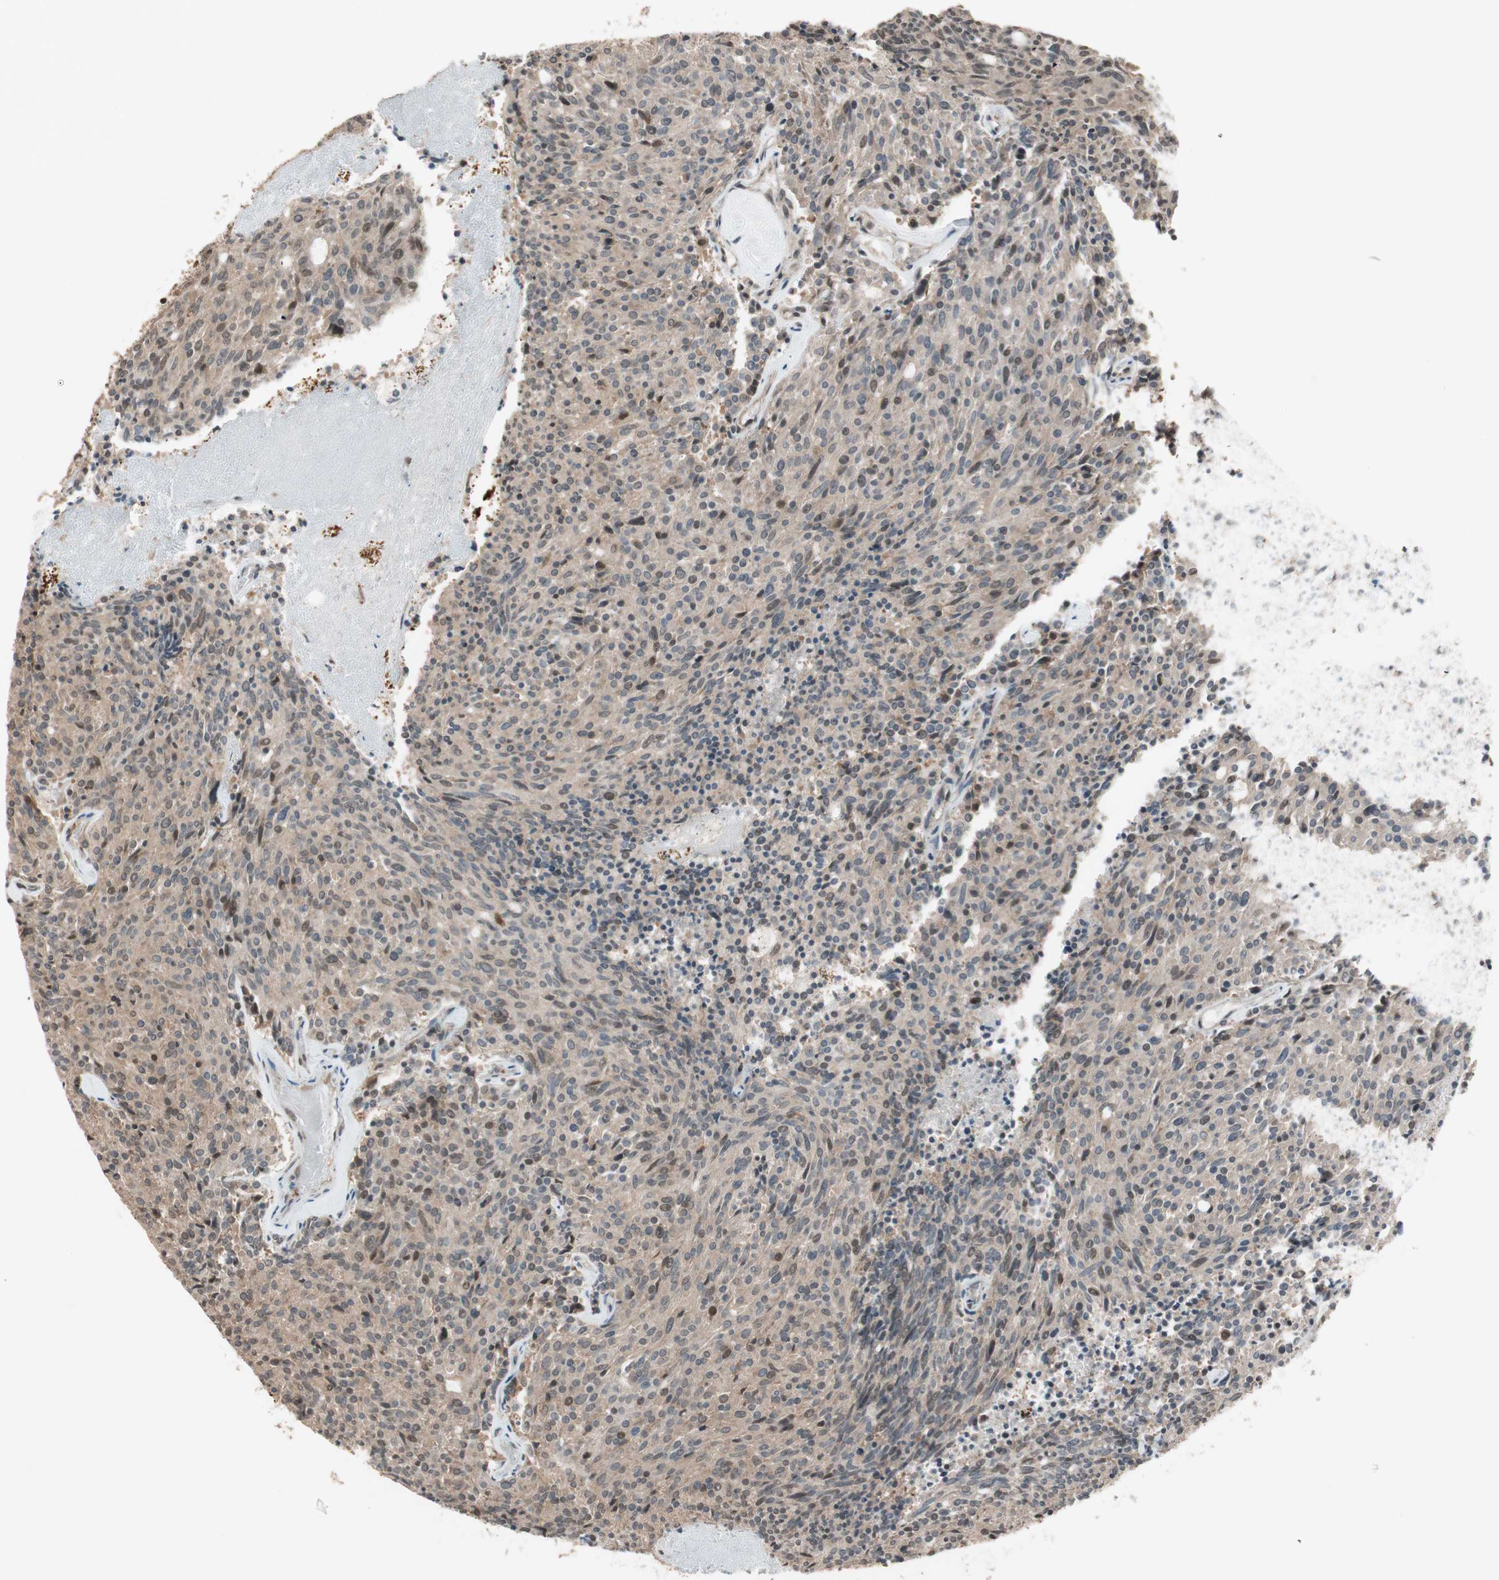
{"staining": {"intensity": "weak", "quantity": "25%-75%", "location": "cytoplasmic/membranous,nuclear"}, "tissue": "carcinoid", "cell_type": "Tumor cells", "image_type": "cancer", "snomed": [{"axis": "morphology", "description": "Carcinoid, malignant, NOS"}, {"axis": "topography", "description": "Pancreas"}], "caption": "Protein expression analysis of human carcinoid (malignant) reveals weak cytoplasmic/membranous and nuclear positivity in approximately 25%-75% of tumor cells. Nuclei are stained in blue.", "gene": "DRAP1", "patient": {"sex": "female", "age": 54}}